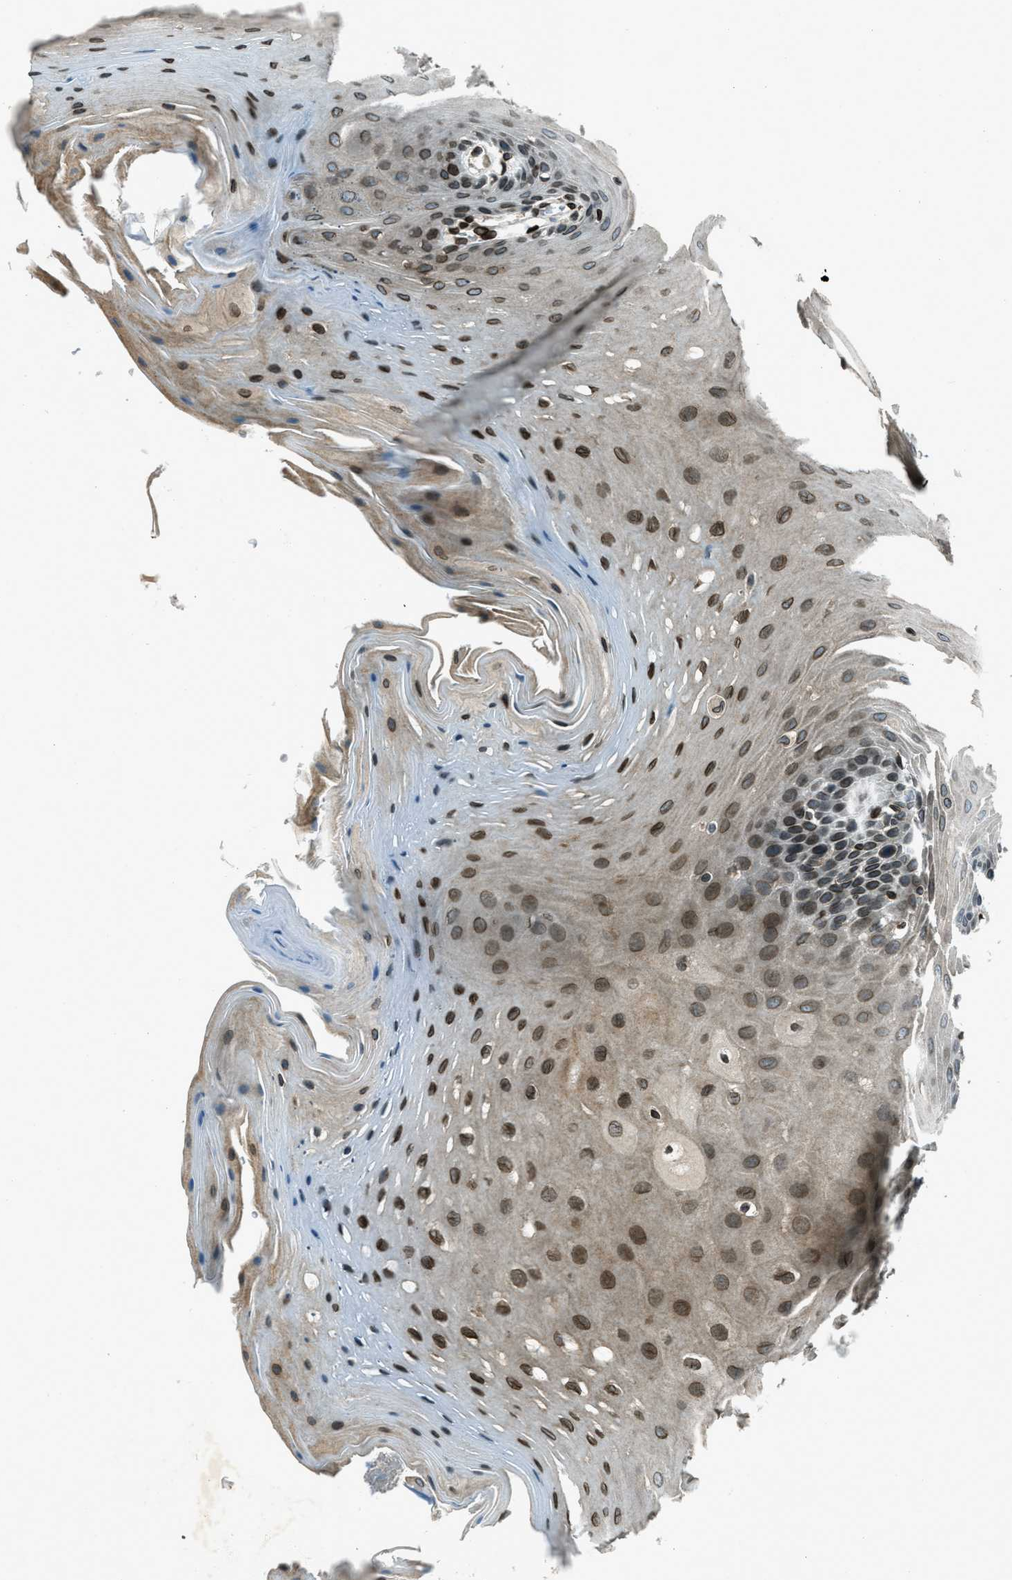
{"staining": {"intensity": "strong", "quantity": ">75%", "location": "cytoplasmic/membranous,nuclear"}, "tissue": "oral mucosa", "cell_type": "Squamous epithelial cells", "image_type": "normal", "snomed": [{"axis": "morphology", "description": "Normal tissue, NOS"}, {"axis": "morphology", "description": "Squamous cell carcinoma, NOS"}, {"axis": "topography", "description": "Oral tissue"}, {"axis": "topography", "description": "Head-Neck"}], "caption": "Protein staining displays strong cytoplasmic/membranous,nuclear staining in approximately >75% of squamous epithelial cells in benign oral mucosa.", "gene": "LEMD2", "patient": {"sex": "male", "age": 71}}